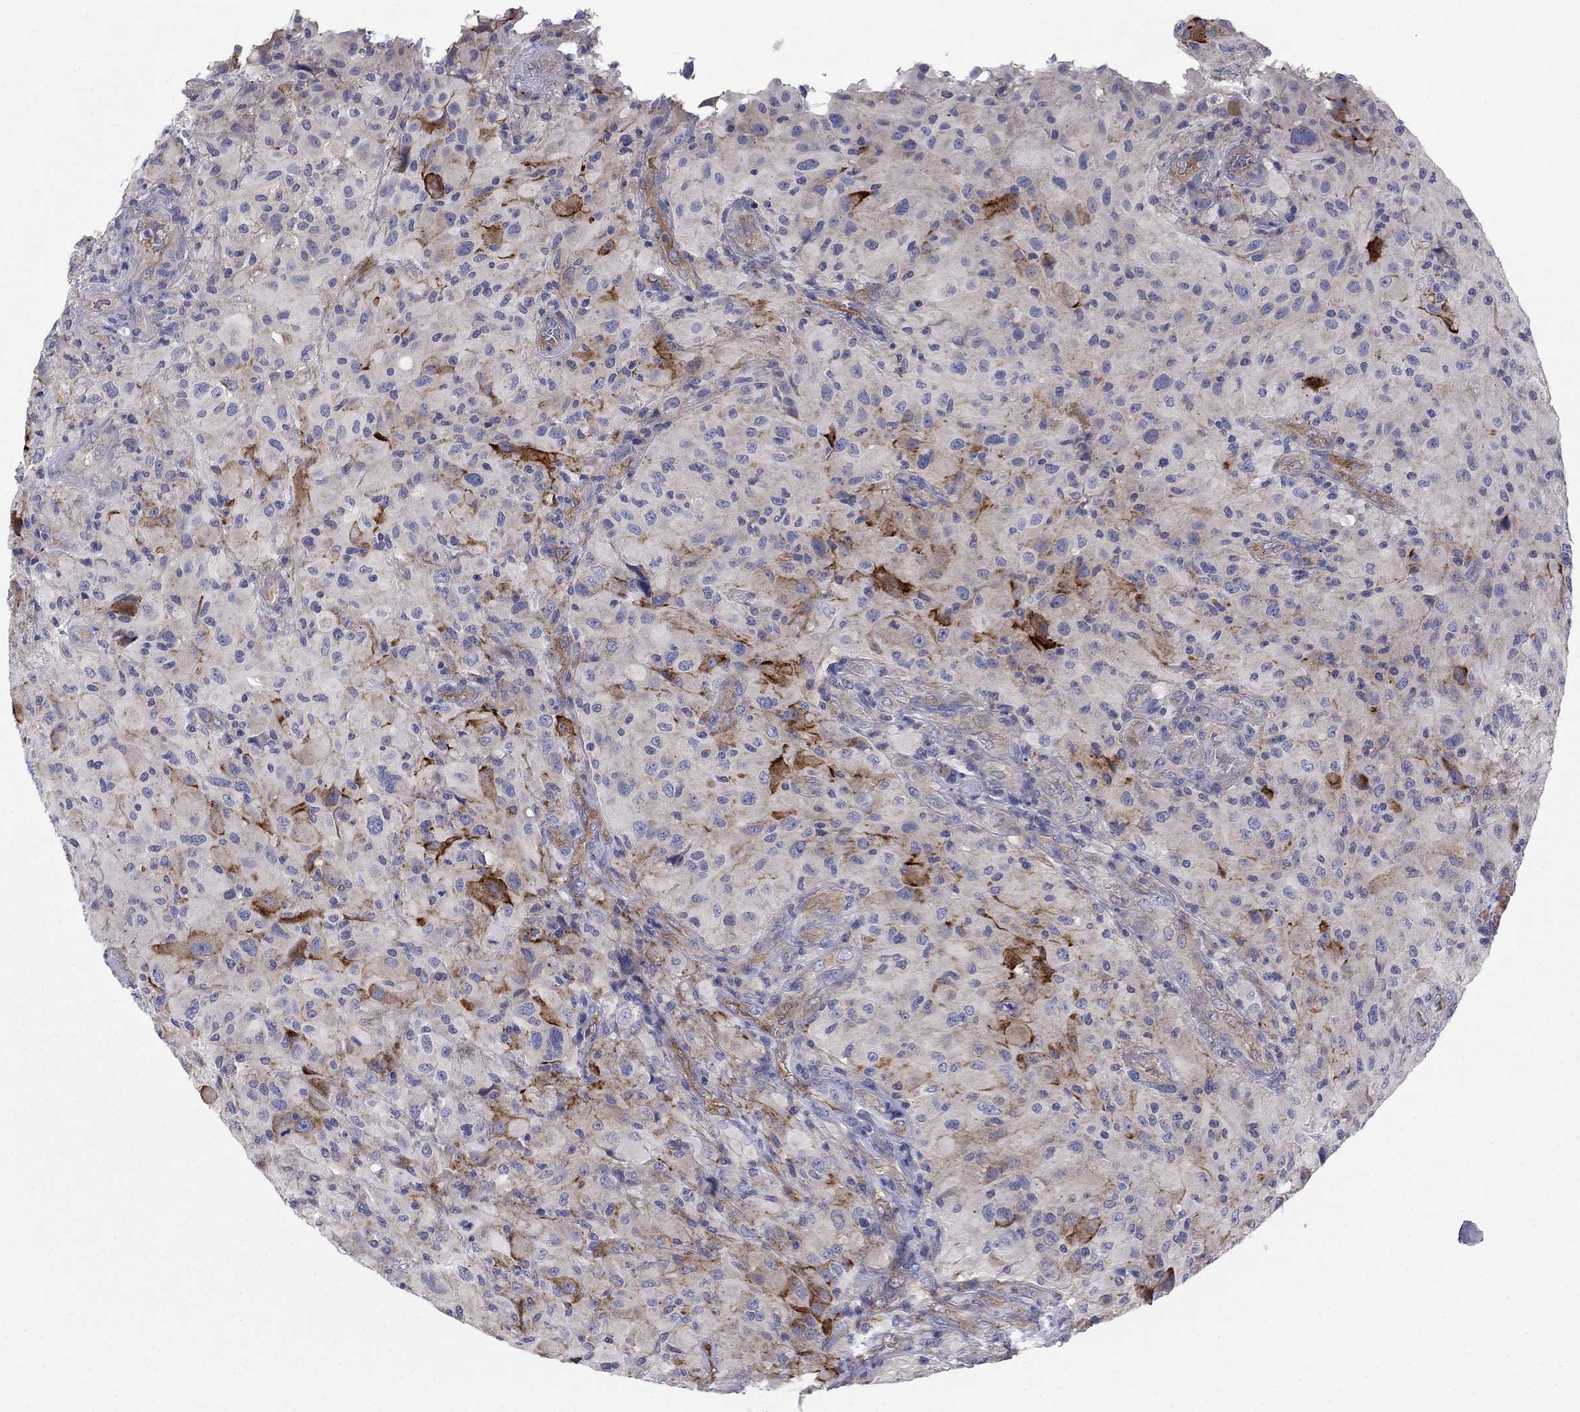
{"staining": {"intensity": "negative", "quantity": "none", "location": "none"}, "tissue": "glioma", "cell_type": "Tumor cells", "image_type": "cancer", "snomed": [{"axis": "morphology", "description": "Glioma, malignant, High grade"}, {"axis": "topography", "description": "Cerebral cortex"}], "caption": "A histopathology image of high-grade glioma (malignant) stained for a protein demonstrates no brown staining in tumor cells.", "gene": "EMP2", "patient": {"sex": "male", "age": 35}}